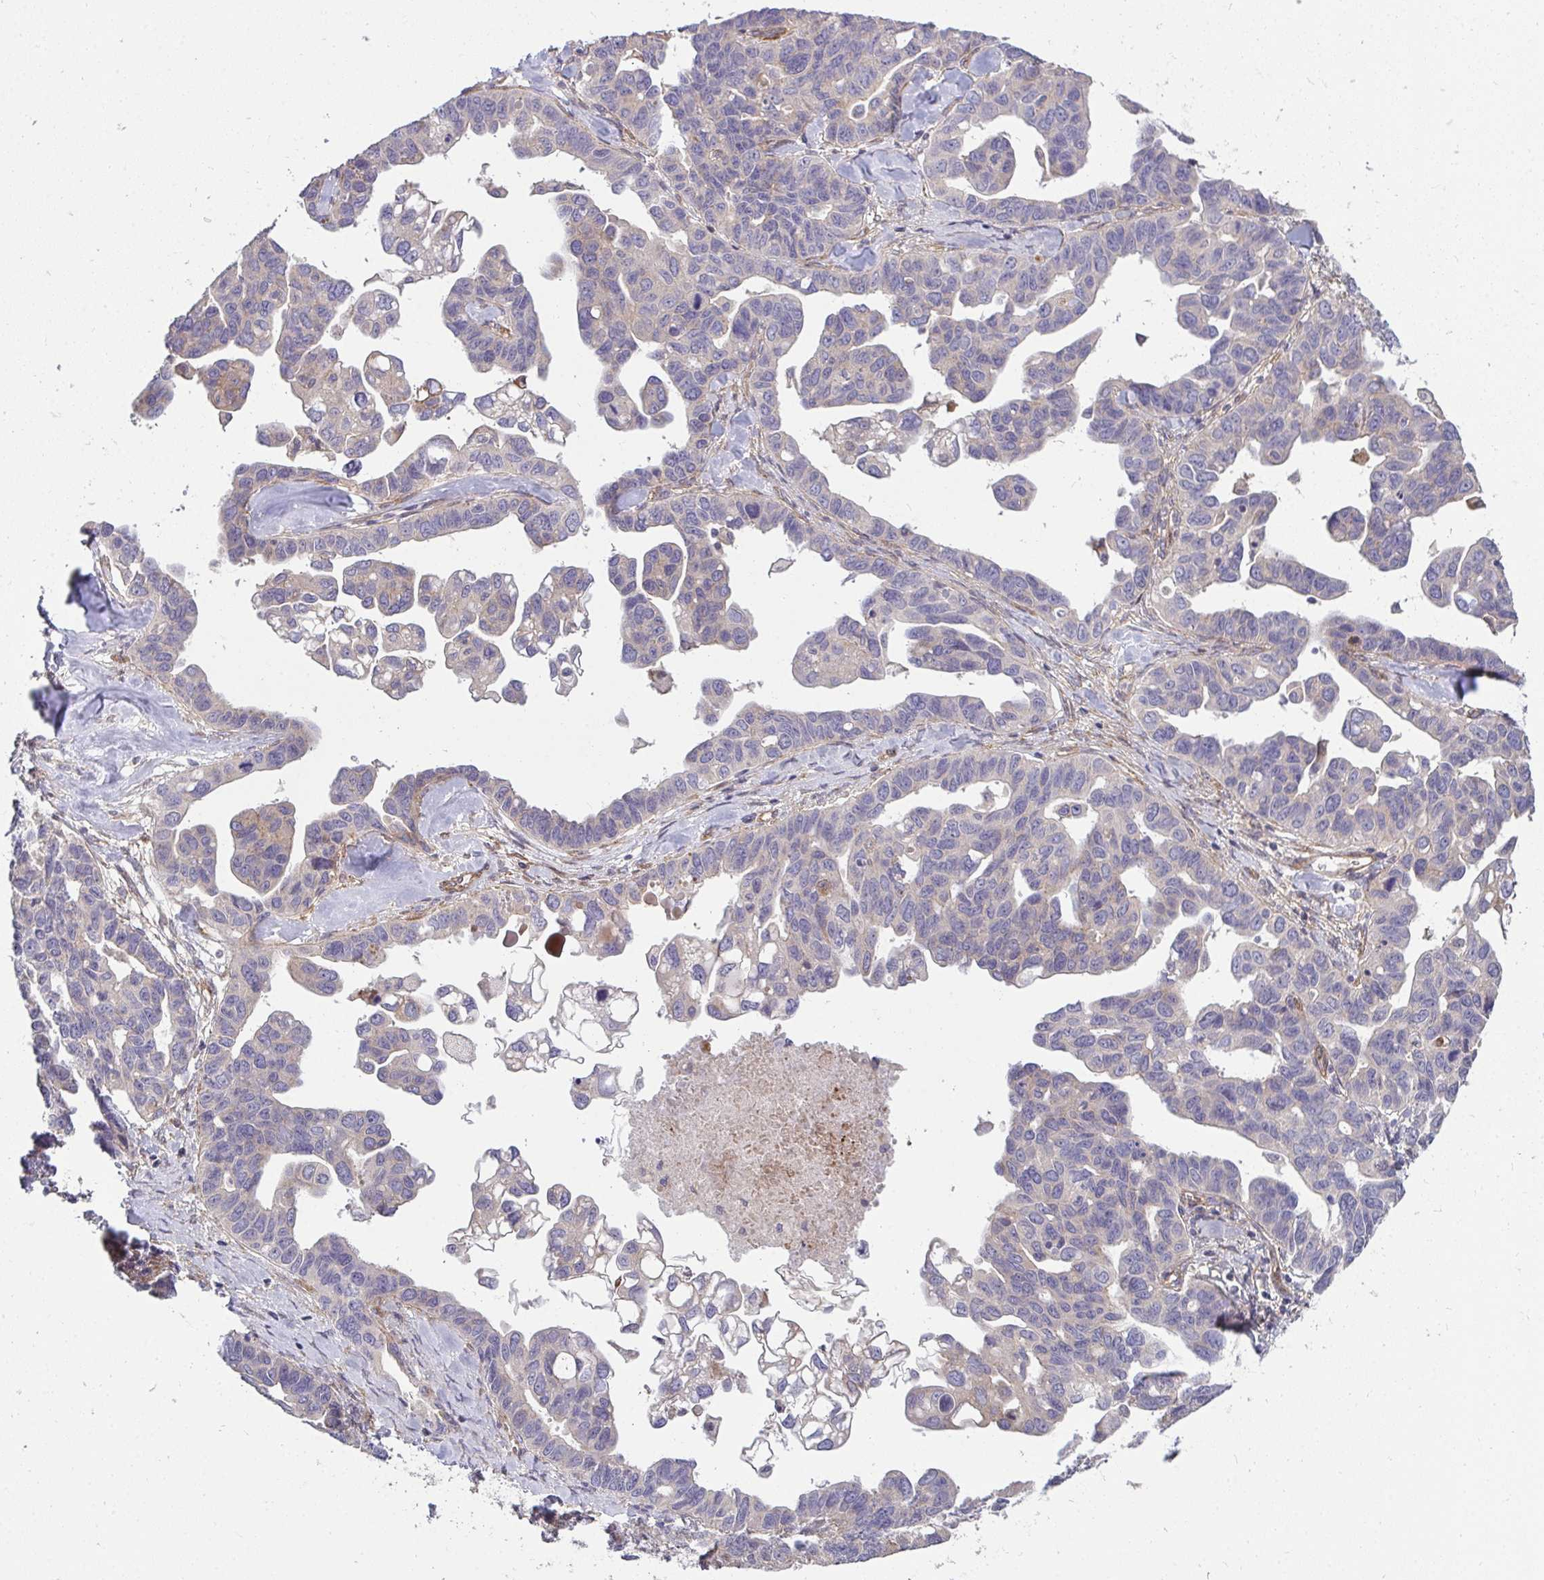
{"staining": {"intensity": "weak", "quantity": "<25%", "location": "cytoplasmic/membranous"}, "tissue": "ovarian cancer", "cell_type": "Tumor cells", "image_type": "cancer", "snomed": [{"axis": "morphology", "description": "Cystadenocarcinoma, serous, NOS"}, {"axis": "topography", "description": "Ovary"}], "caption": "An image of serous cystadenocarcinoma (ovarian) stained for a protein exhibits no brown staining in tumor cells.", "gene": "SH2D1B", "patient": {"sex": "female", "age": 69}}